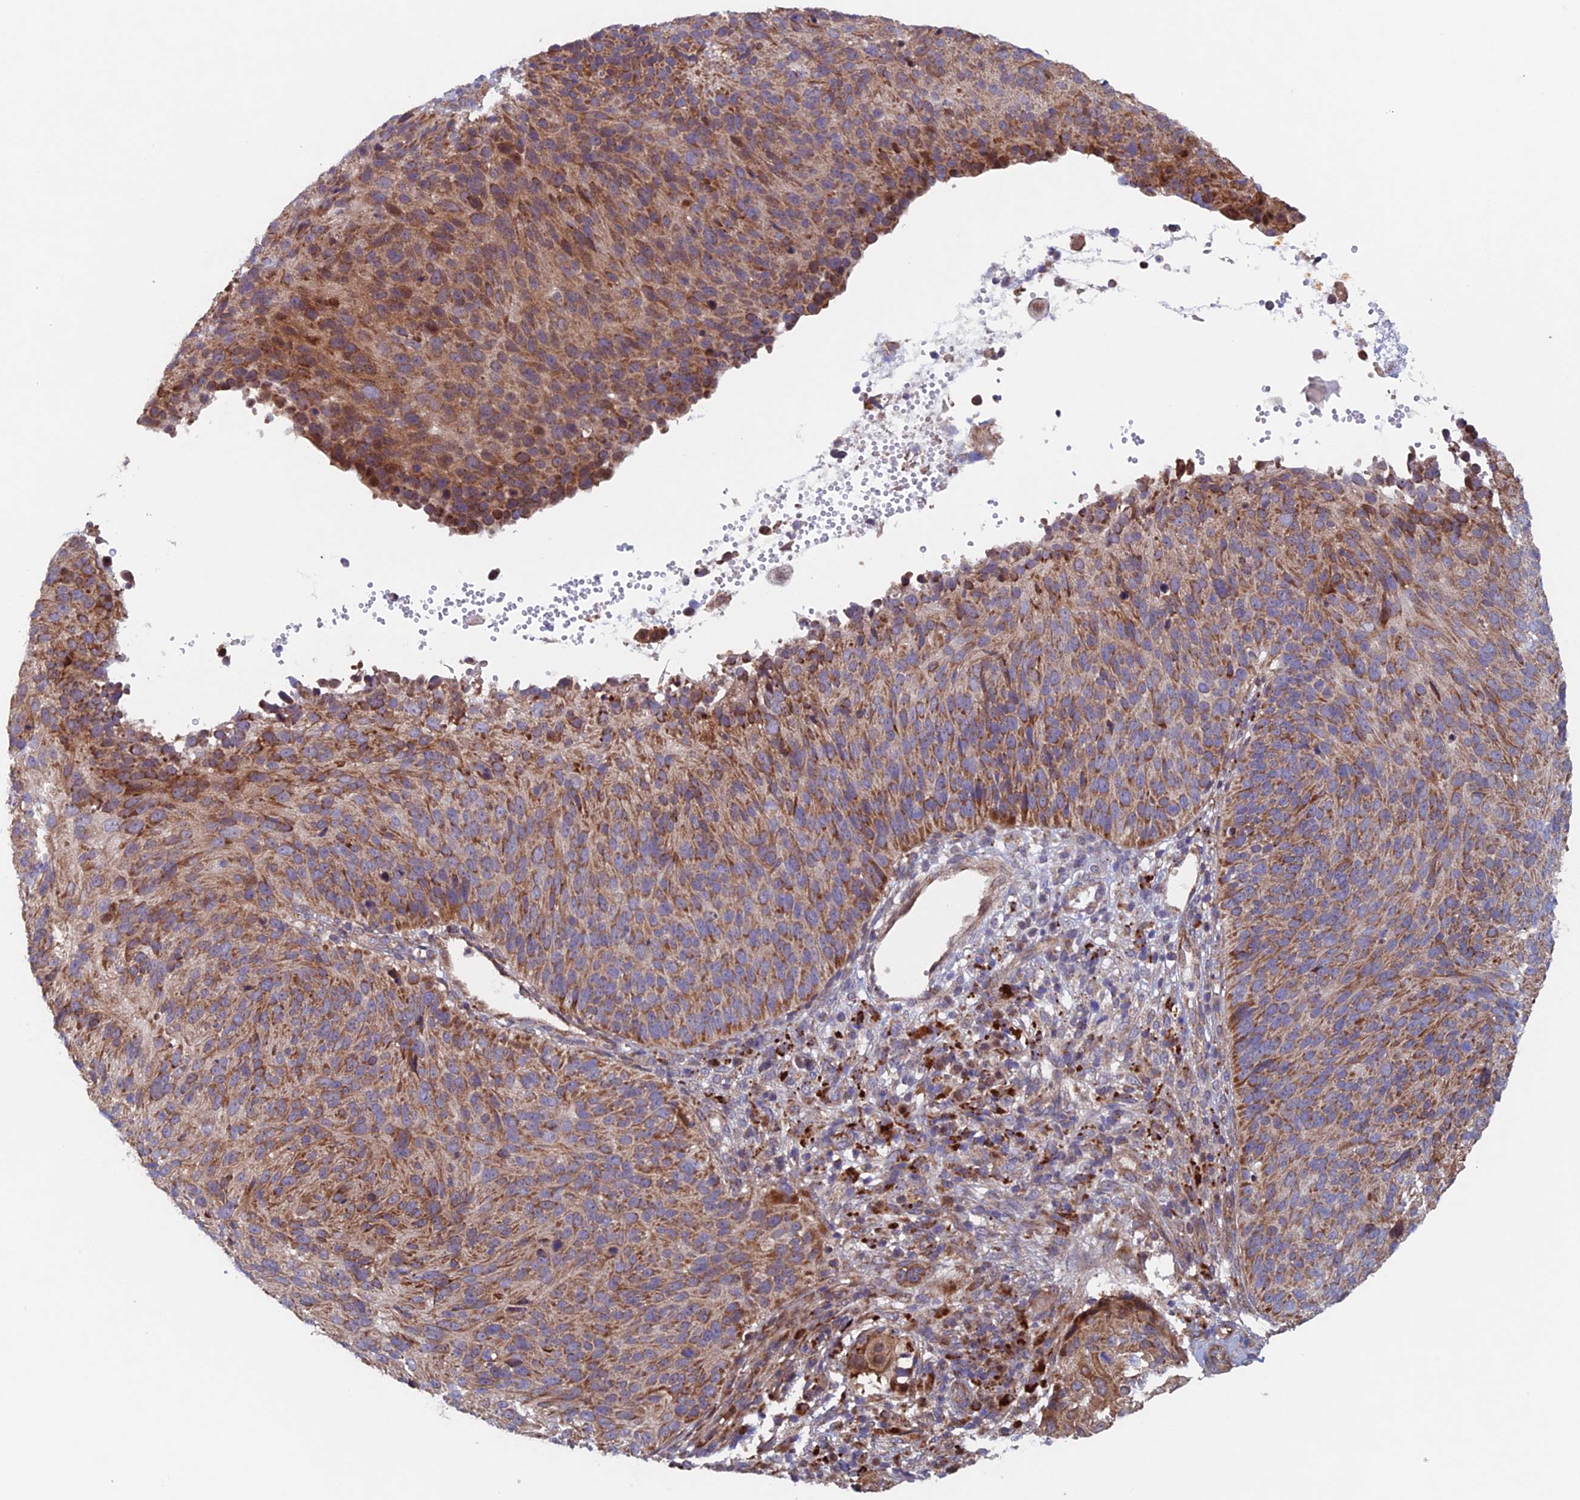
{"staining": {"intensity": "moderate", "quantity": ">75%", "location": "cytoplasmic/membranous"}, "tissue": "cervical cancer", "cell_type": "Tumor cells", "image_type": "cancer", "snomed": [{"axis": "morphology", "description": "Squamous cell carcinoma, NOS"}, {"axis": "topography", "description": "Cervix"}], "caption": "The immunohistochemical stain labels moderate cytoplasmic/membranous expression in tumor cells of cervical squamous cell carcinoma tissue.", "gene": "MRPL1", "patient": {"sex": "female", "age": 74}}